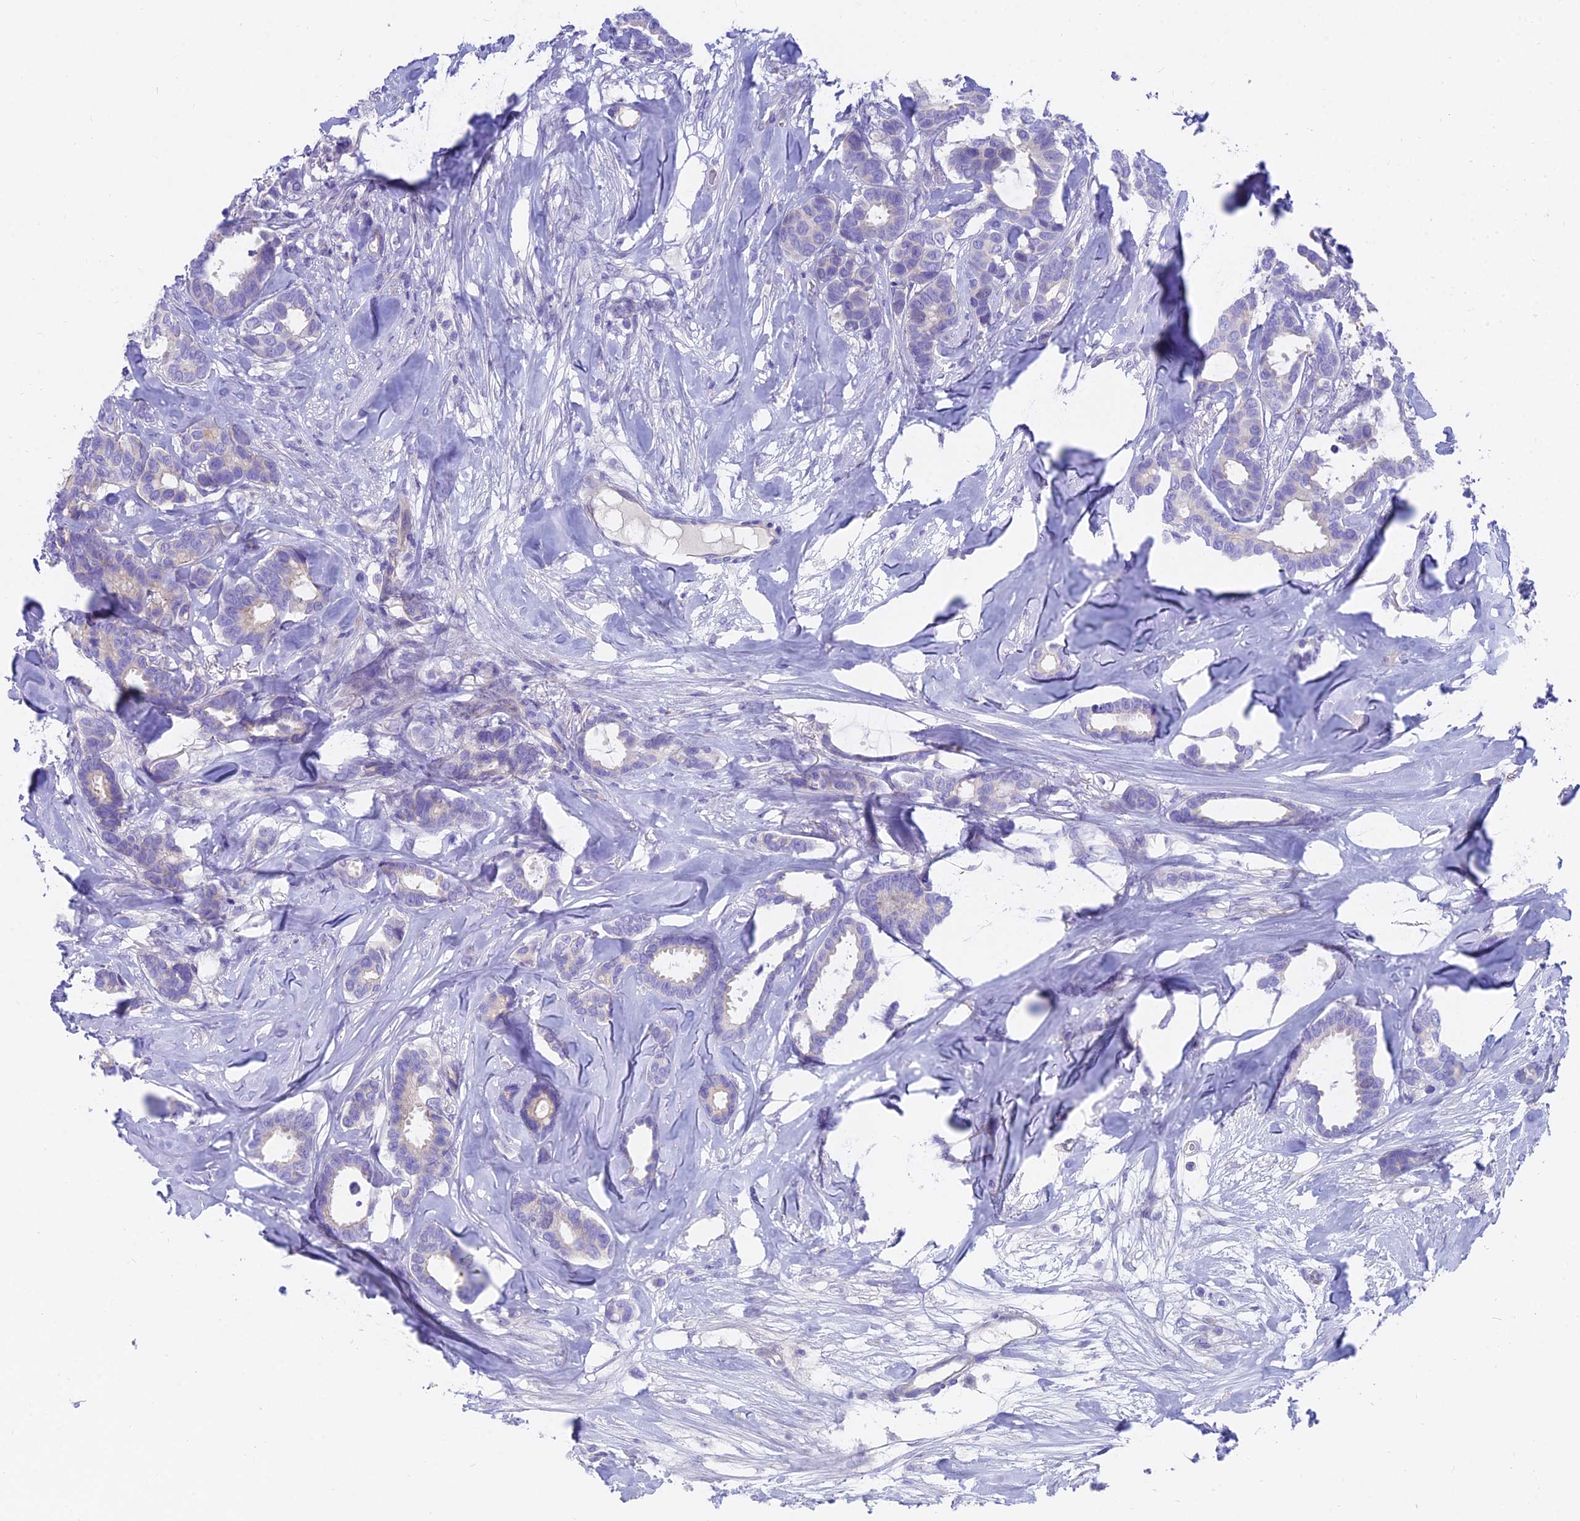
{"staining": {"intensity": "negative", "quantity": "none", "location": "none"}, "tissue": "breast cancer", "cell_type": "Tumor cells", "image_type": "cancer", "snomed": [{"axis": "morphology", "description": "Duct carcinoma"}, {"axis": "topography", "description": "Breast"}], "caption": "This micrograph is of breast cancer (intraductal carcinoma) stained with IHC to label a protein in brown with the nuclei are counter-stained blue. There is no staining in tumor cells.", "gene": "FAM168B", "patient": {"sex": "female", "age": 87}}